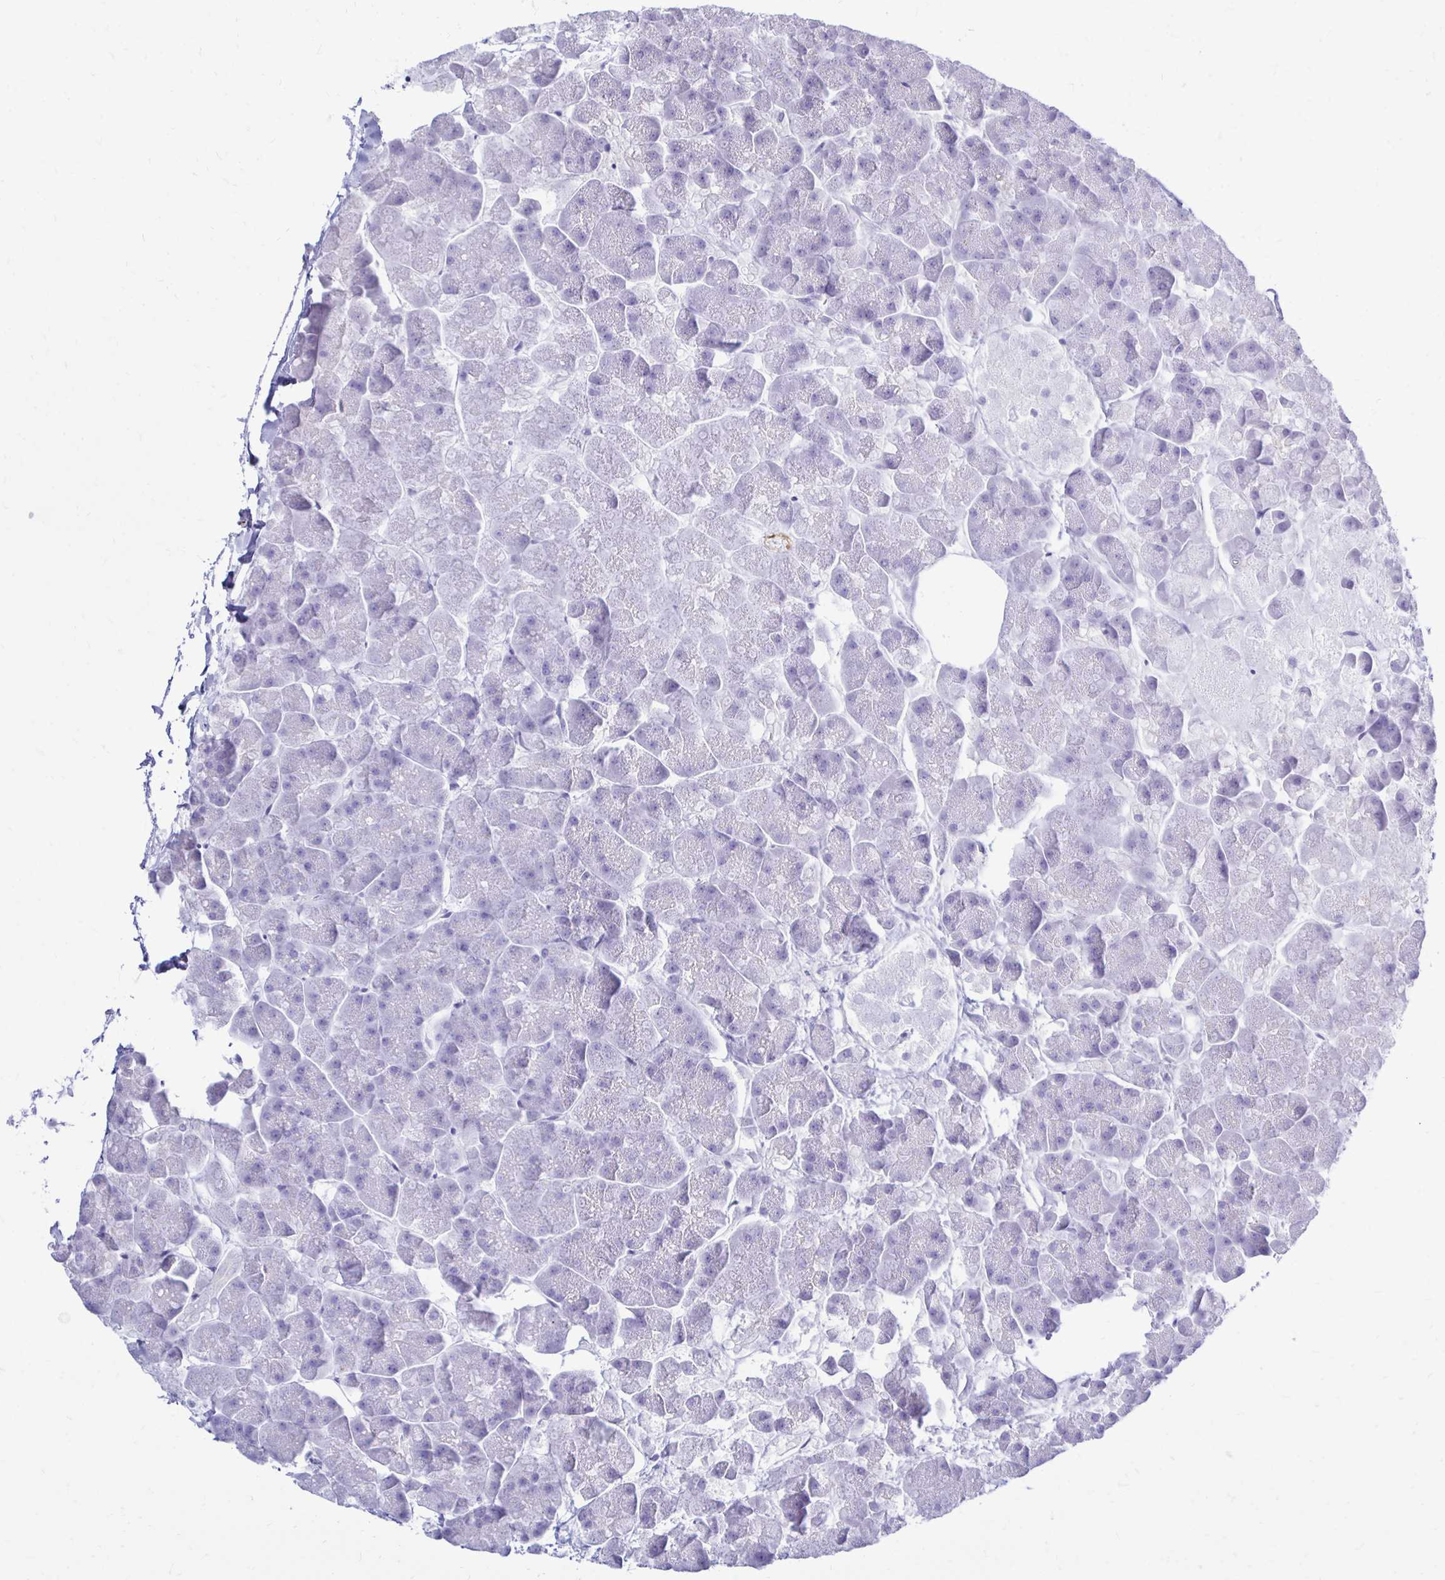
{"staining": {"intensity": "negative", "quantity": "none", "location": "none"}, "tissue": "pancreas", "cell_type": "Exocrine glandular cells", "image_type": "normal", "snomed": [{"axis": "morphology", "description": "Normal tissue, NOS"}, {"axis": "topography", "description": "Pancreas"}, {"axis": "topography", "description": "Peripheral nerve tissue"}], "caption": "Exocrine glandular cells show no significant staining in normal pancreas. (Immunohistochemistry (ihc), brightfield microscopy, high magnification).", "gene": "CTPS1", "patient": {"sex": "male", "age": 54}}